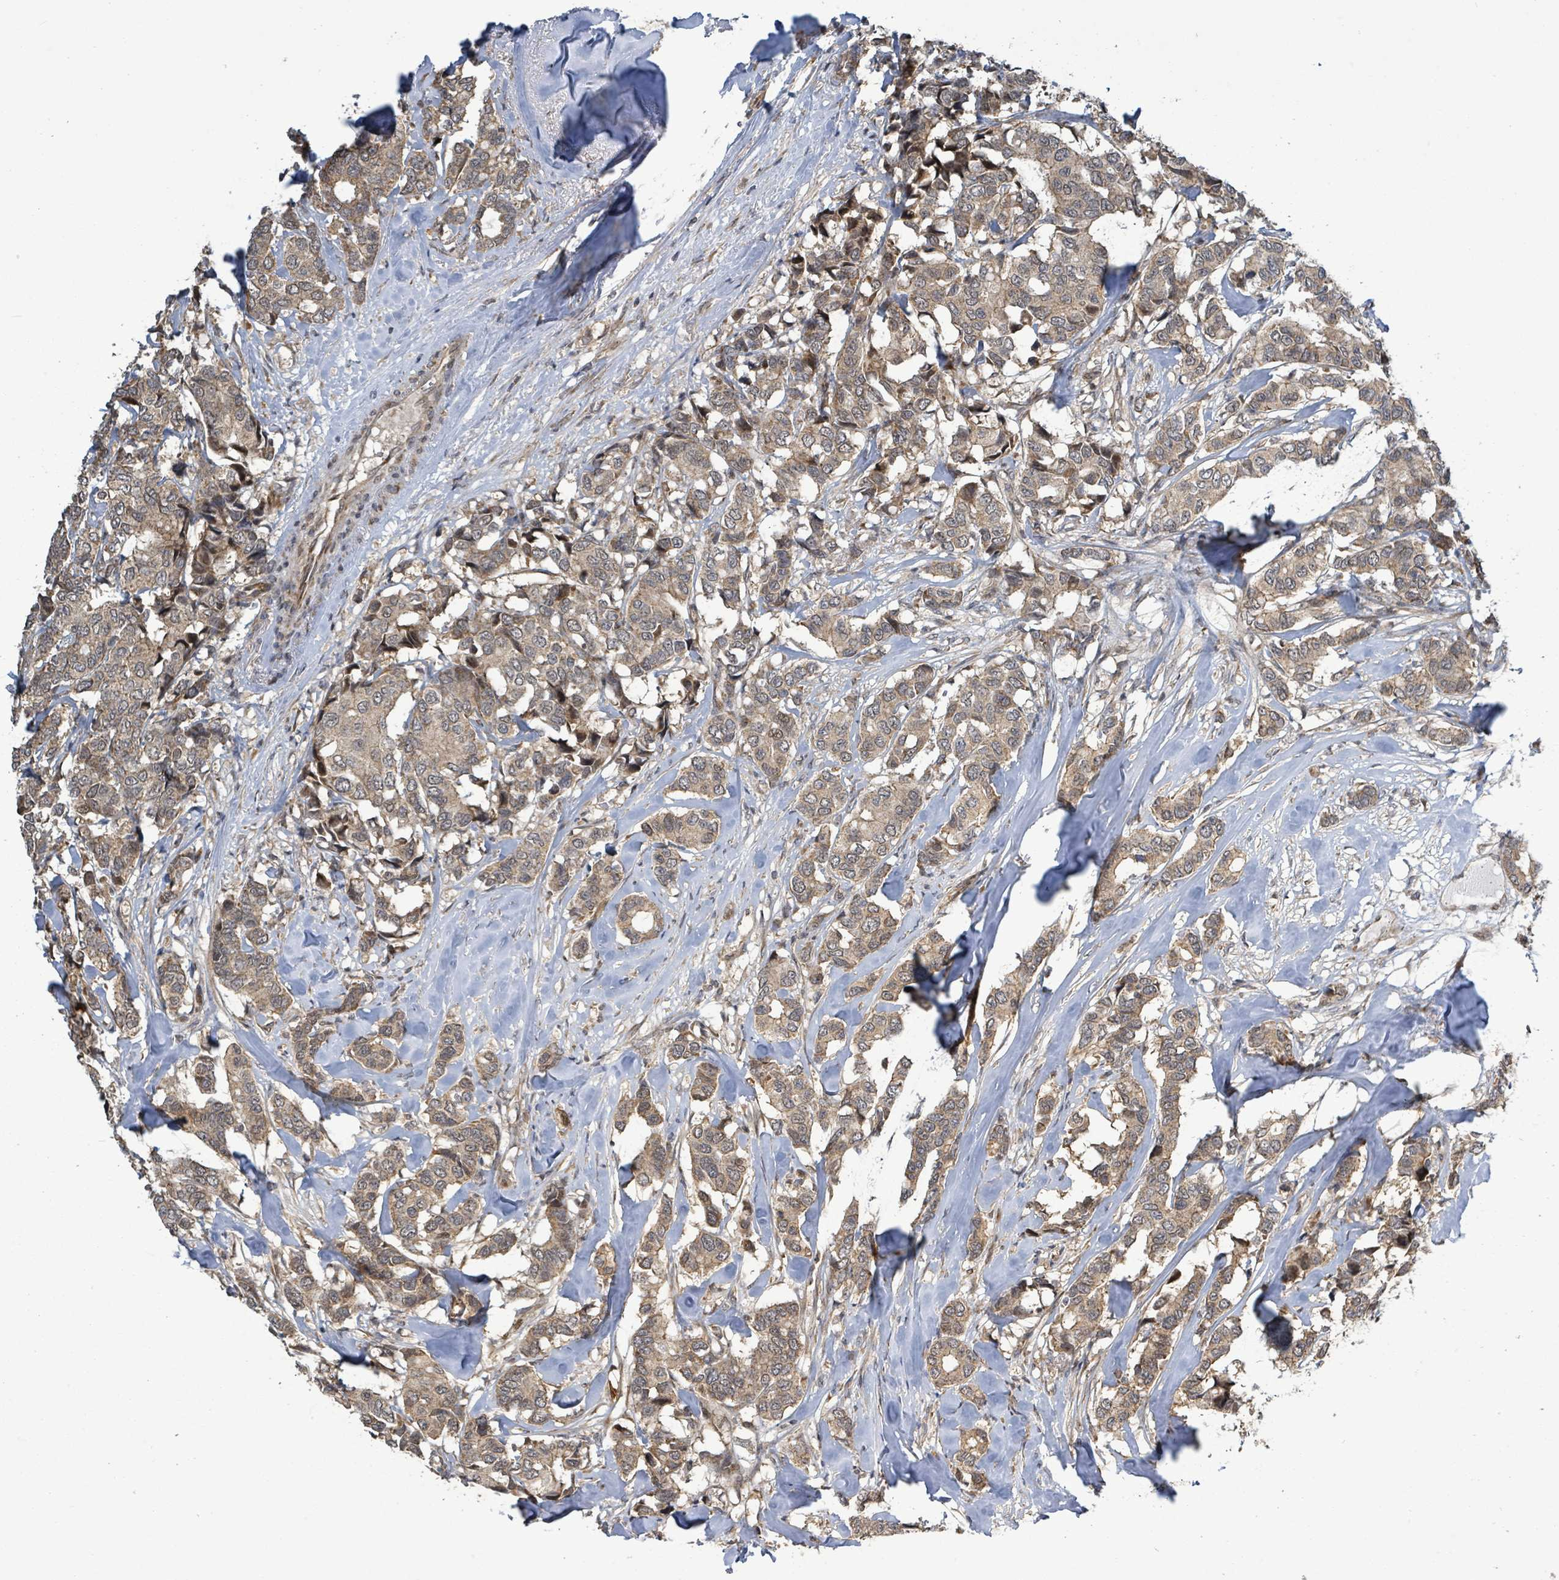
{"staining": {"intensity": "moderate", "quantity": ">75%", "location": "cytoplasmic/membranous"}, "tissue": "breast cancer", "cell_type": "Tumor cells", "image_type": "cancer", "snomed": [{"axis": "morphology", "description": "Duct carcinoma"}, {"axis": "topography", "description": "Breast"}], "caption": "Immunohistochemistry (IHC) of infiltrating ductal carcinoma (breast) reveals medium levels of moderate cytoplasmic/membranous expression in about >75% of tumor cells.", "gene": "COQ6", "patient": {"sex": "female", "age": 87}}